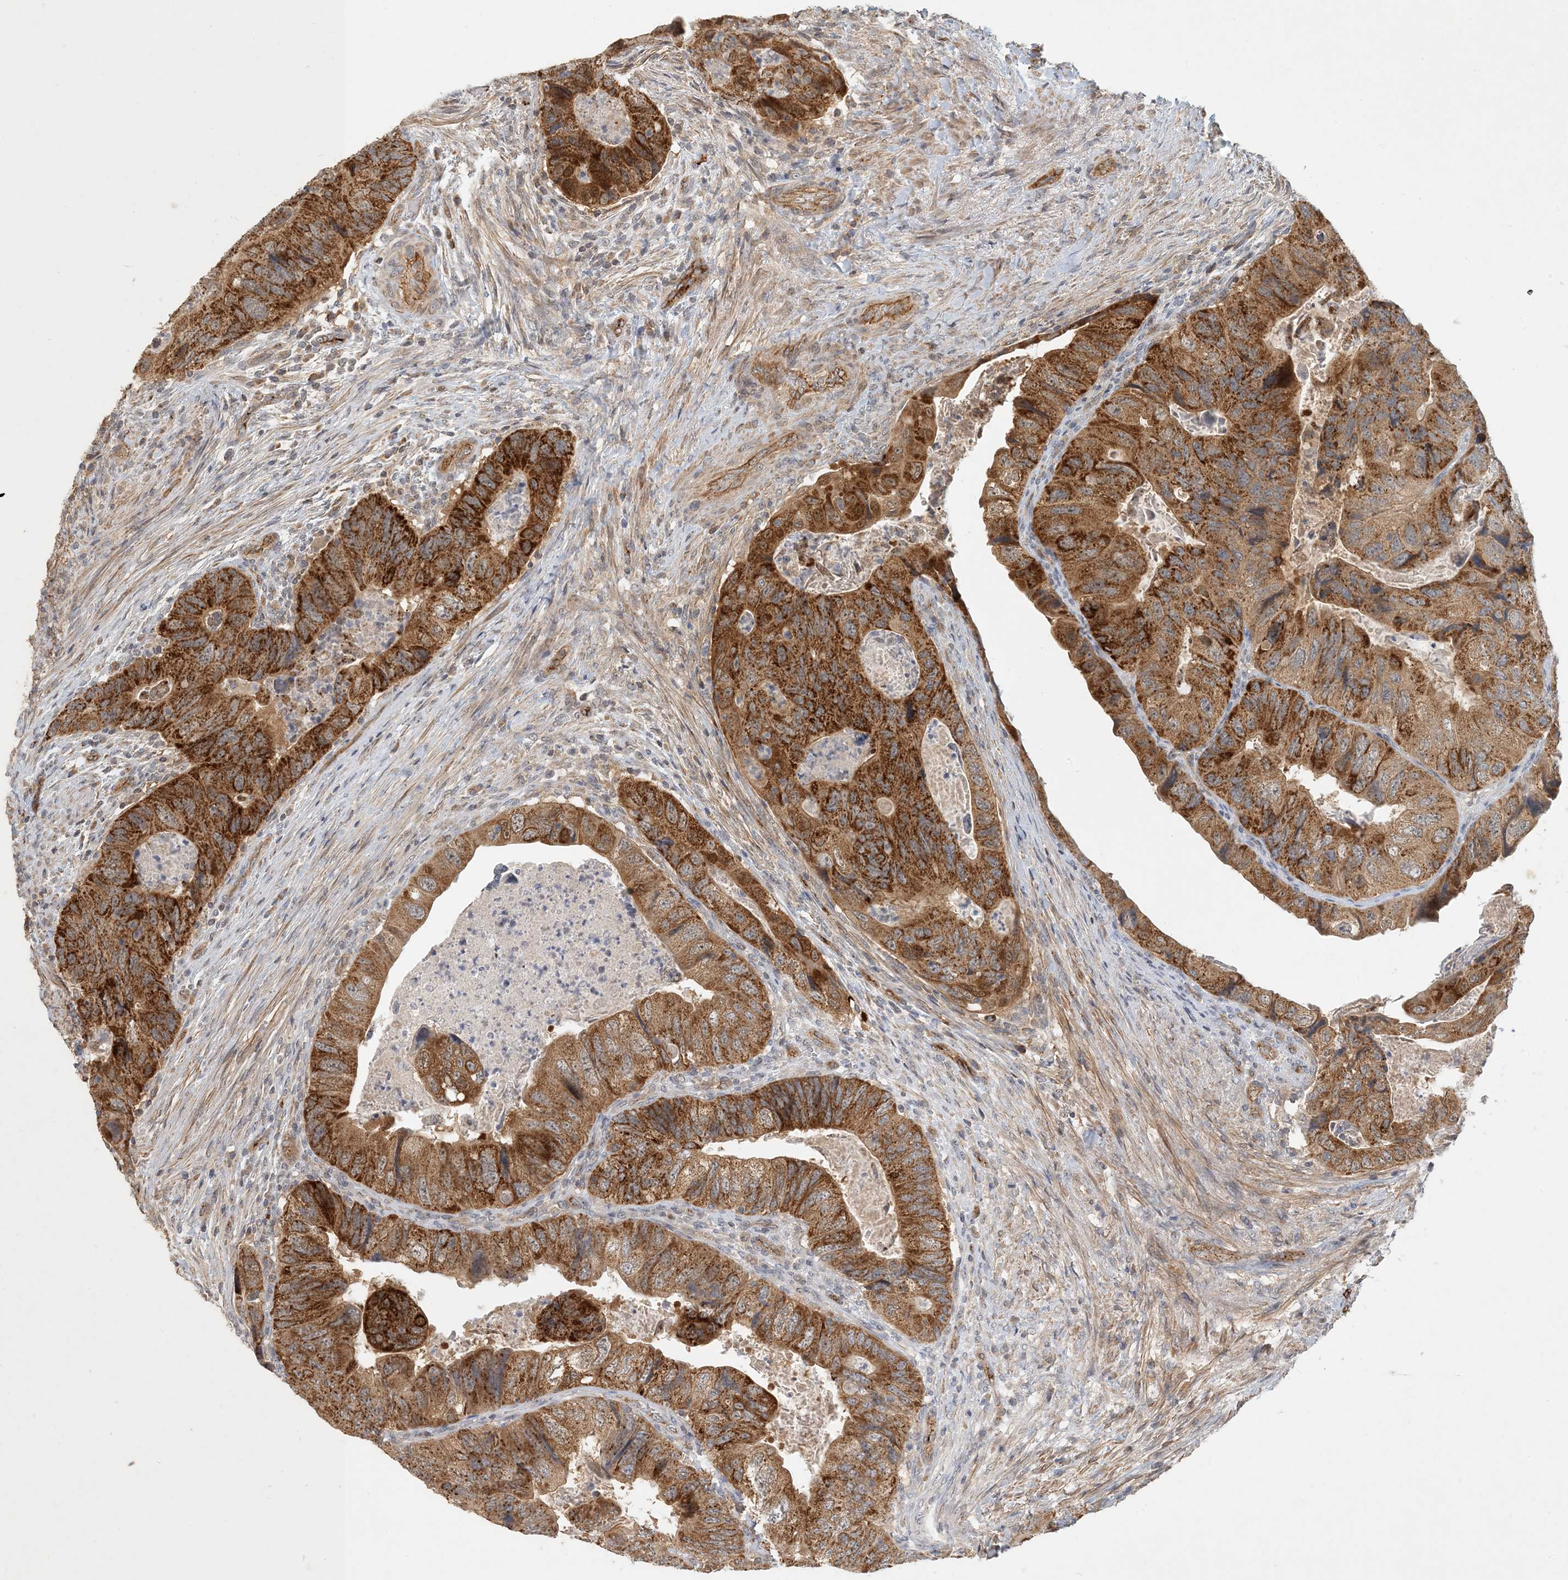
{"staining": {"intensity": "strong", "quantity": ">75%", "location": "cytoplasmic/membranous"}, "tissue": "colorectal cancer", "cell_type": "Tumor cells", "image_type": "cancer", "snomed": [{"axis": "morphology", "description": "Adenocarcinoma, NOS"}, {"axis": "topography", "description": "Rectum"}], "caption": "The photomicrograph displays immunohistochemical staining of colorectal adenocarcinoma. There is strong cytoplasmic/membranous expression is seen in about >75% of tumor cells.", "gene": "ZBTB3", "patient": {"sex": "male", "age": 63}}